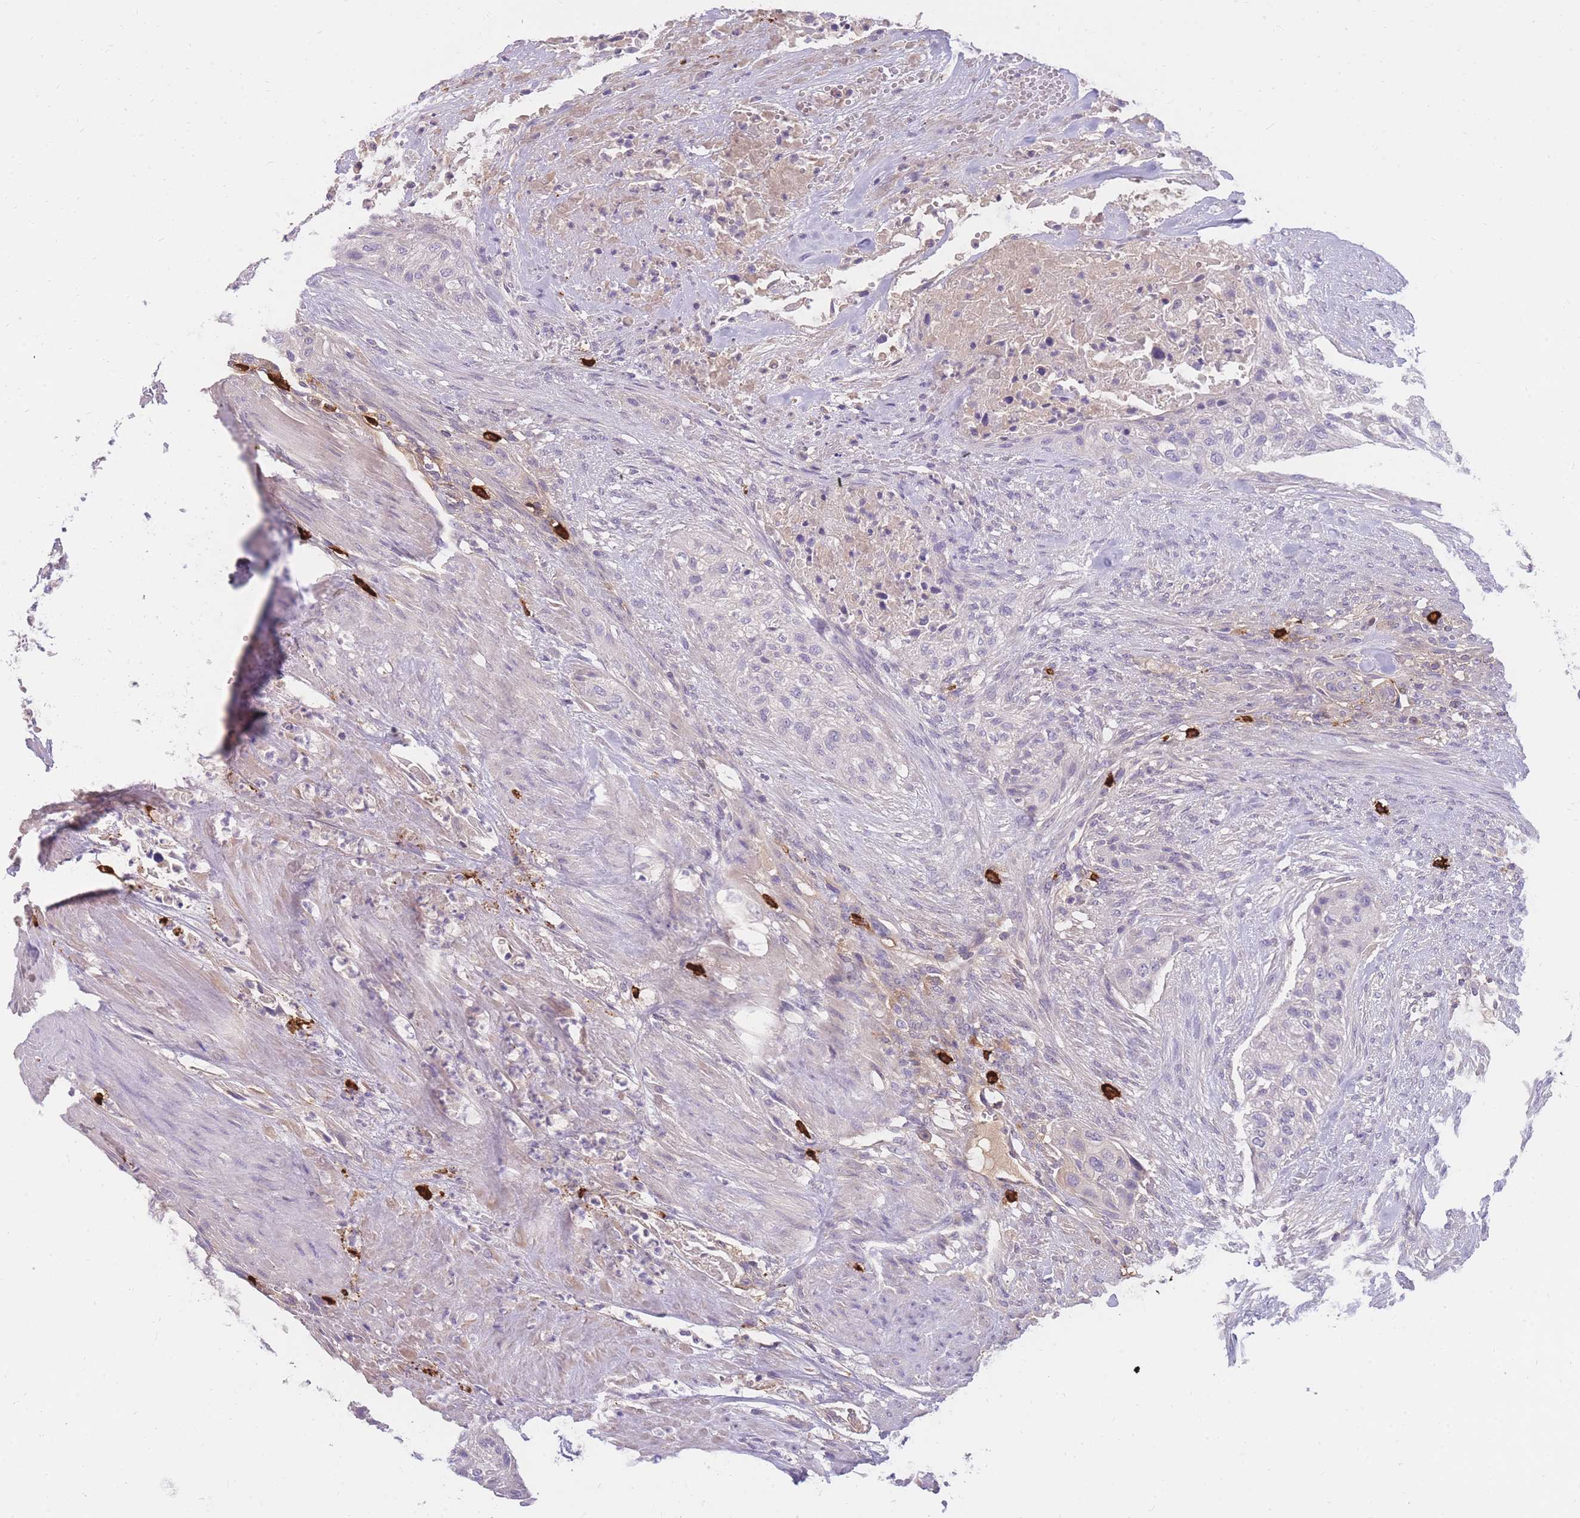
{"staining": {"intensity": "negative", "quantity": "none", "location": "none"}, "tissue": "urothelial cancer", "cell_type": "Tumor cells", "image_type": "cancer", "snomed": [{"axis": "morphology", "description": "Urothelial carcinoma, High grade"}, {"axis": "topography", "description": "Urinary bladder"}], "caption": "DAB (3,3'-diaminobenzidine) immunohistochemical staining of high-grade urothelial carcinoma reveals no significant positivity in tumor cells.", "gene": "TPSD1", "patient": {"sex": "male", "age": 35}}